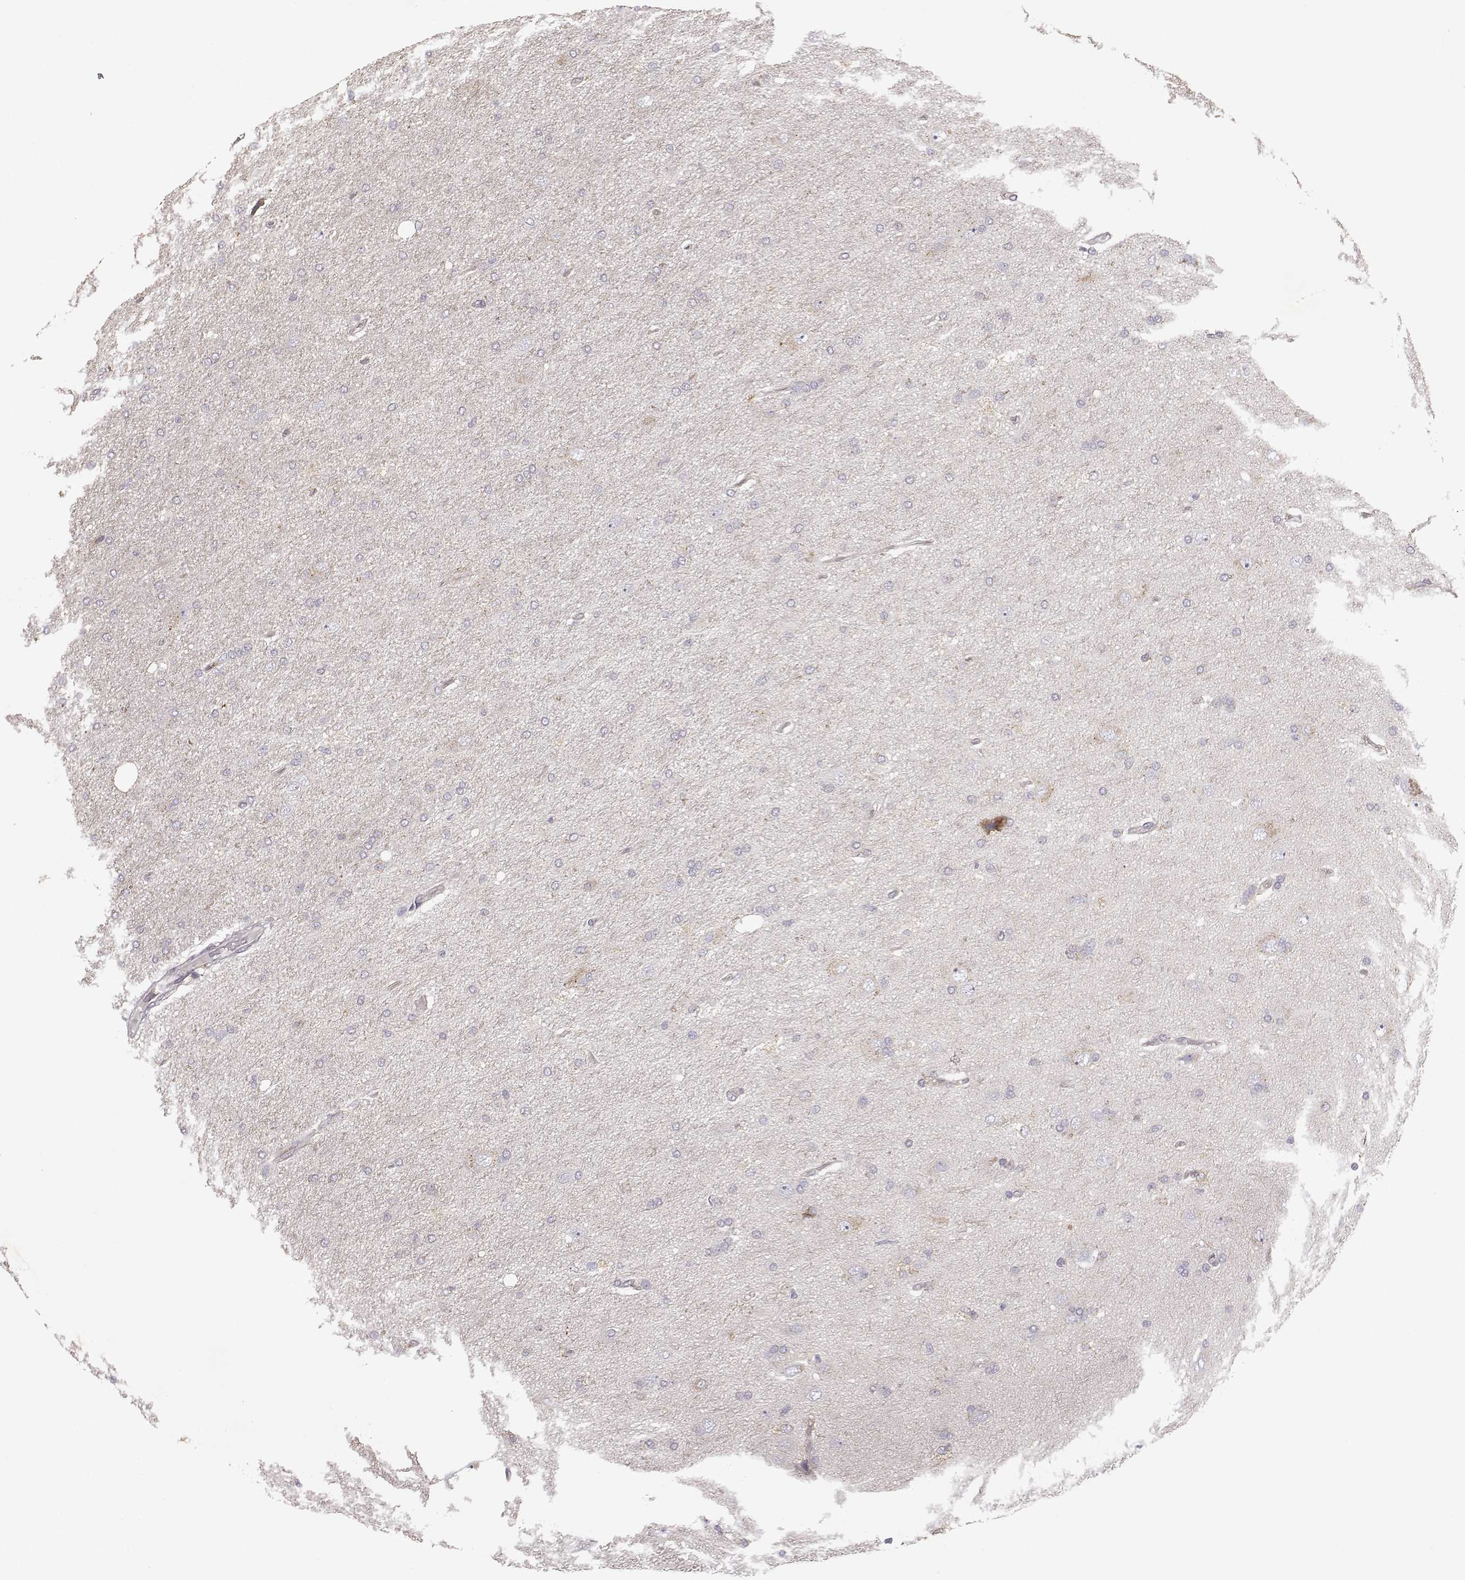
{"staining": {"intensity": "negative", "quantity": "none", "location": "none"}, "tissue": "glioma", "cell_type": "Tumor cells", "image_type": "cancer", "snomed": [{"axis": "morphology", "description": "Glioma, malignant, High grade"}, {"axis": "topography", "description": "Cerebral cortex"}], "caption": "A histopathology image of human malignant glioma (high-grade) is negative for staining in tumor cells.", "gene": "GHR", "patient": {"sex": "male", "age": 70}}